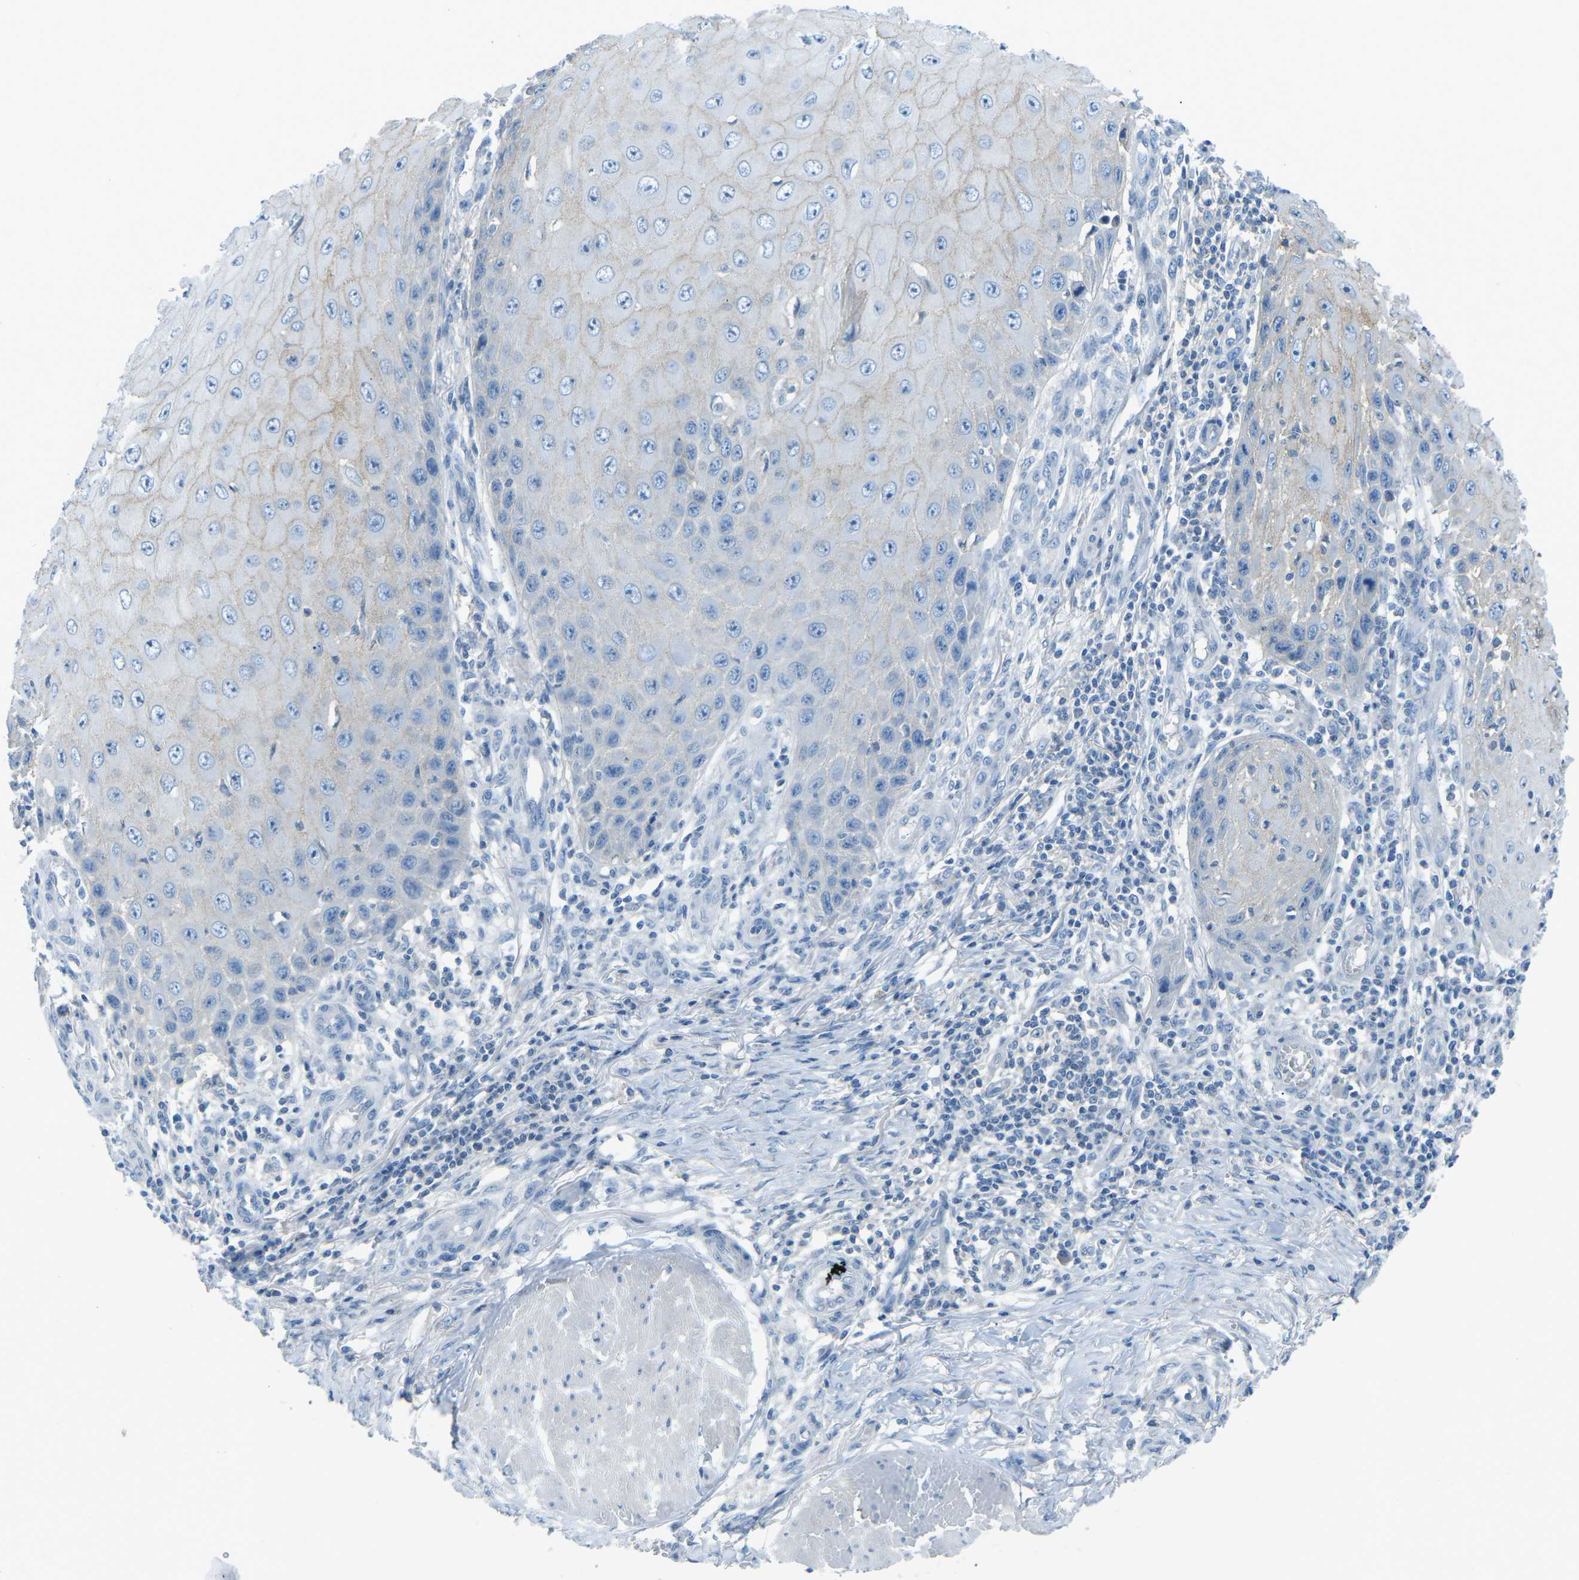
{"staining": {"intensity": "negative", "quantity": "none", "location": "none"}, "tissue": "skin cancer", "cell_type": "Tumor cells", "image_type": "cancer", "snomed": [{"axis": "morphology", "description": "Squamous cell carcinoma, NOS"}, {"axis": "topography", "description": "Skin"}], "caption": "DAB (3,3'-diaminobenzidine) immunohistochemical staining of human skin cancer (squamous cell carcinoma) displays no significant positivity in tumor cells.", "gene": "CD47", "patient": {"sex": "female", "age": 73}}